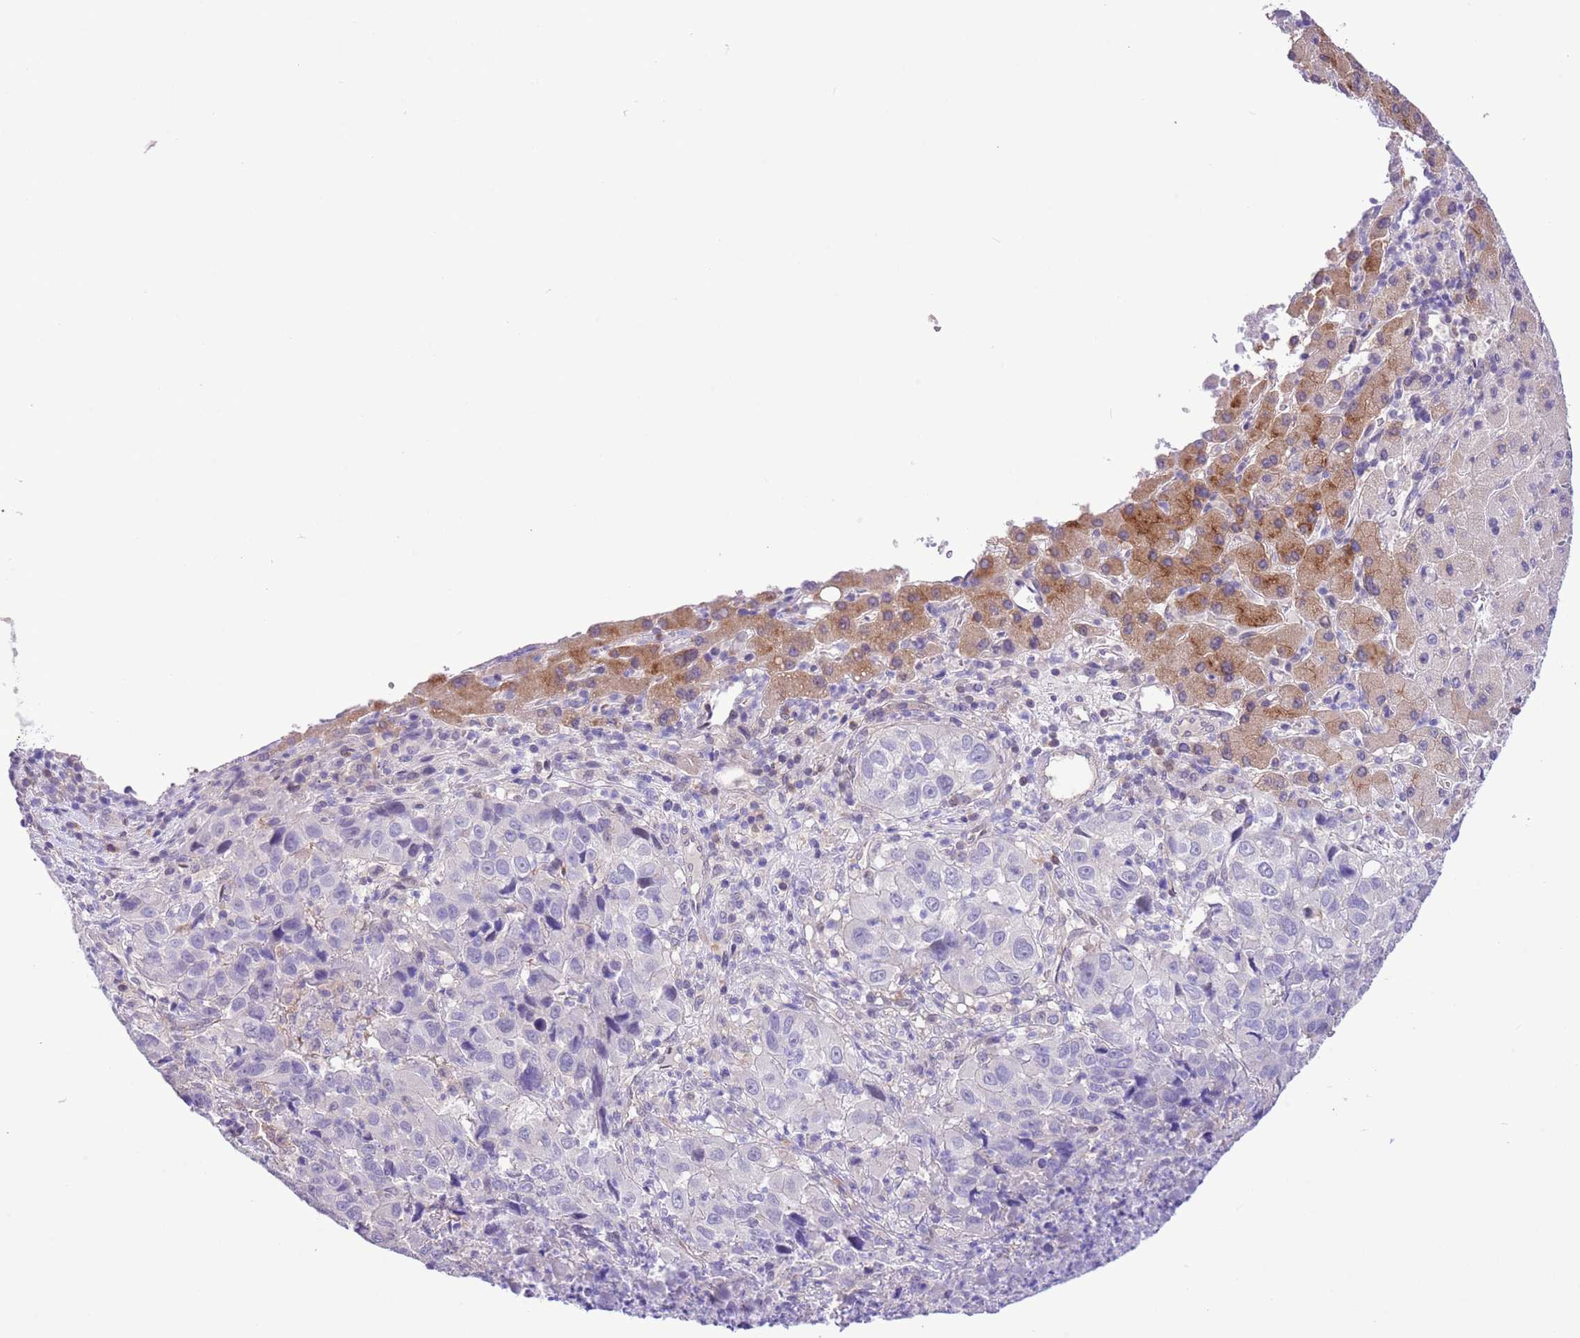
{"staining": {"intensity": "negative", "quantity": "none", "location": "none"}, "tissue": "liver cancer", "cell_type": "Tumor cells", "image_type": "cancer", "snomed": [{"axis": "morphology", "description": "Carcinoma, Hepatocellular, NOS"}, {"axis": "topography", "description": "Liver"}], "caption": "This is an immunohistochemistry histopathology image of human liver cancer. There is no staining in tumor cells.", "gene": "PRR32", "patient": {"sex": "male", "age": 63}}